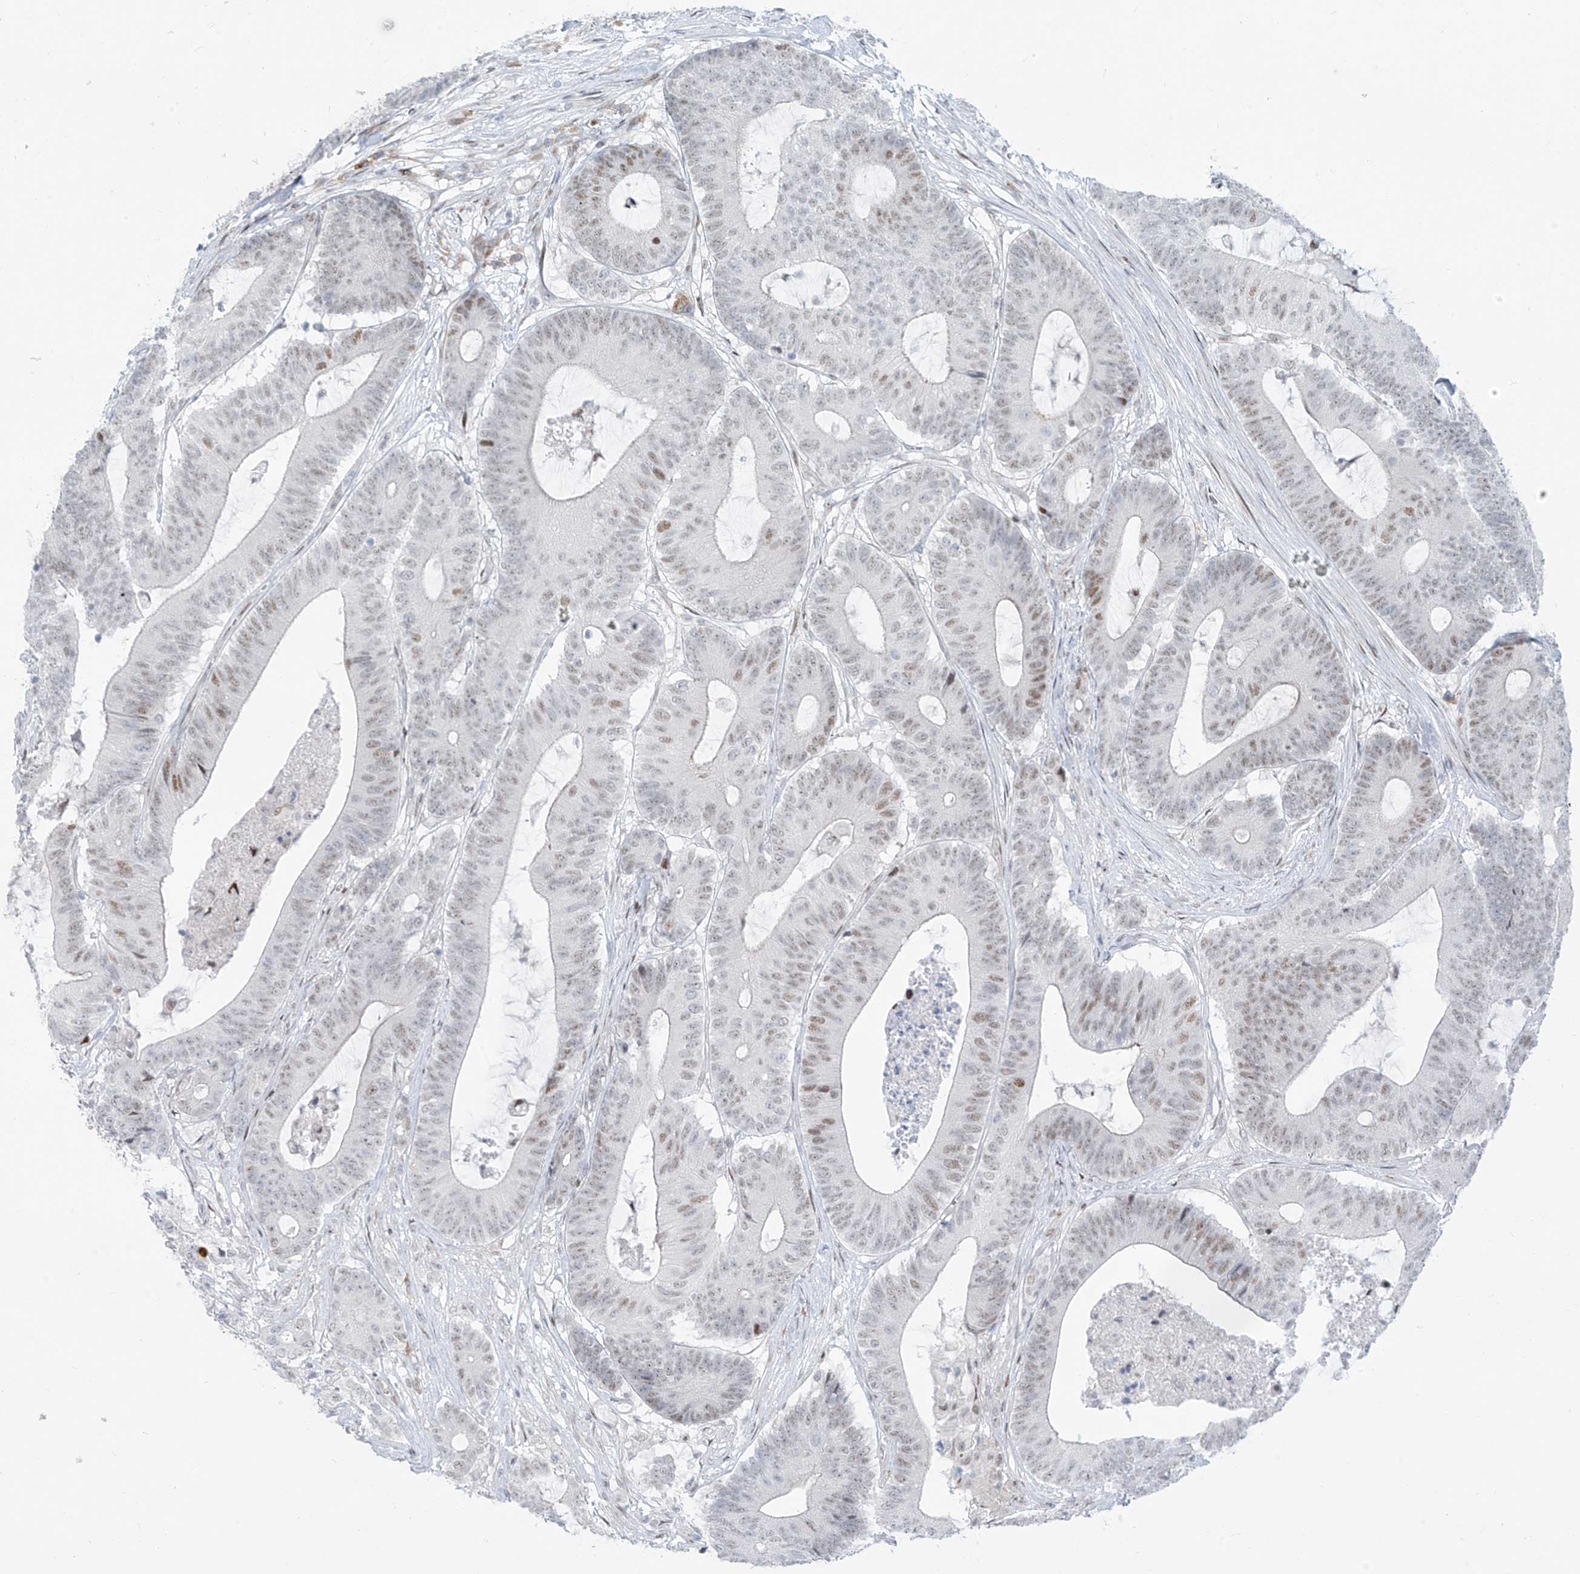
{"staining": {"intensity": "moderate", "quantity": "<25%", "location": "nuclear"}, "tissue": "colorectal cancer", "cell_type": "Tumor cells", "image_type": "cancer", "snomed": [{"axis": "morphology", "description": "Adenocarcinoma, NOS"}, {"axis": "topography", "description": "Colon"}], "caption": "Protein analysis of colorectal cancer tissue reveals moderate nuclear staining in about <25% of tumor cells.", "gene": "LIN9", "patient": {"sex": "female", "age": 84}}